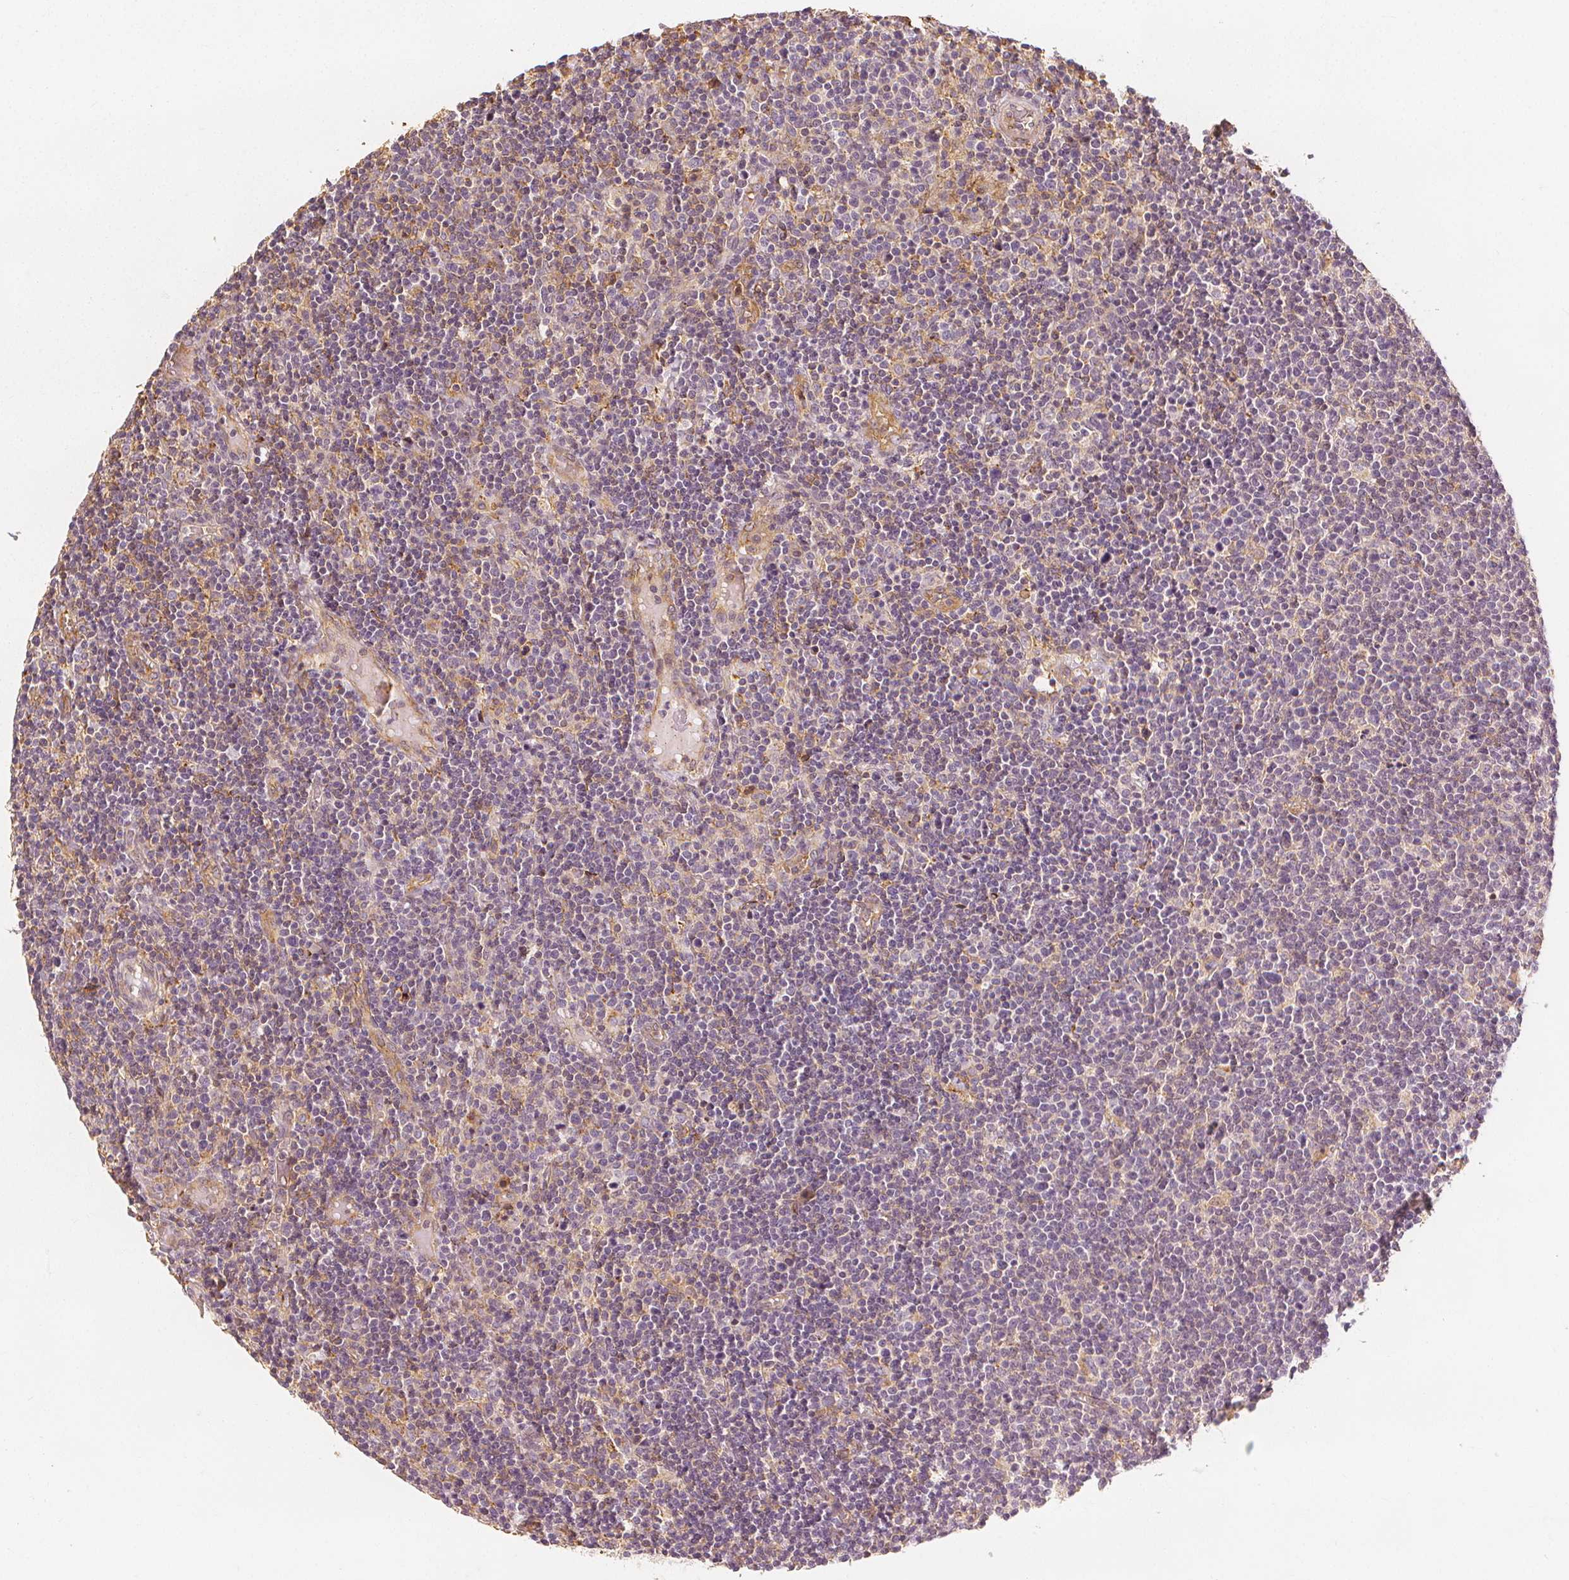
{"staining": {"intensity": "negative", "quantity": "none", "location": "none"}, "tissue": "lymphoma", "cell_type": "Tumor cells", "image_type": "cancer", "snomed": [{"axis": "morphology", "description": "Malignant lymphoma, non-Hodgkin's type, High grade"}, {"axis": "topography", "description": "Lymph node"}], "caption": "A histopathology image of lymphoma stained for a protein exhibits no brown staining in tumor cells. The staining was performed using DAB (3,3'-diaminobenzidine) to visualize the protein expression in brown, while the nuclei were stained in blue with hematoxylin (Magnification: 20x).", "gene": "ARHGAP26", "patient": {"sex": "male", "age": 61}}